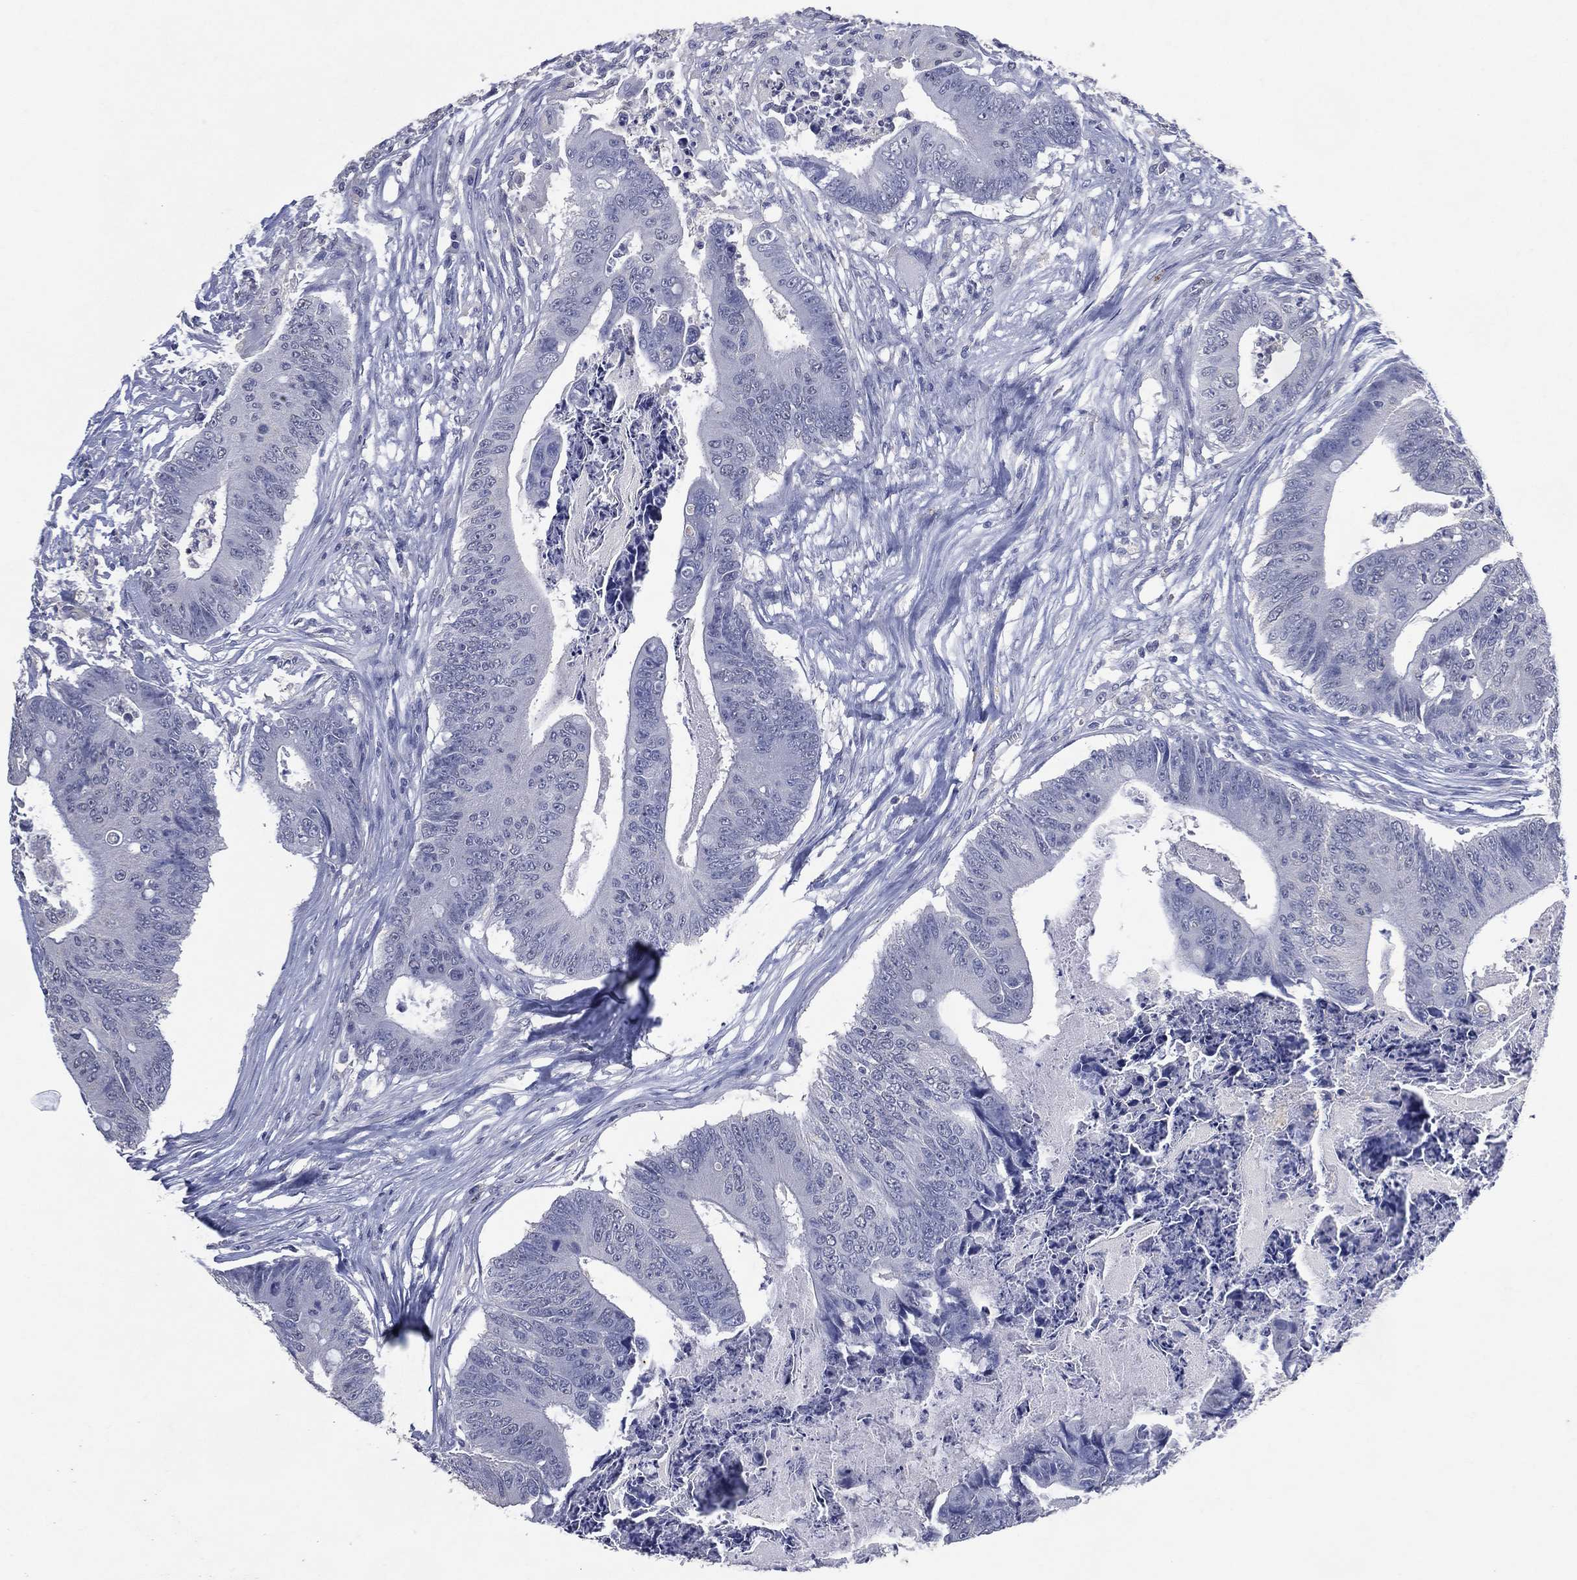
{"staining": {"intensity": "negative", "quantity": "none", "location": "none"}, "tissue": "colorectal cancer", "cell_type": "Tumor cells", "image_type": "cancer", "snomed": [{"axis": "morphology", "description": "Adenocarcinoma, NOS"}, {"axis": "topography", "description": "Colon"}], "caption": "An image of human colorectal cancer is negative for staining in tumor cells.", "gene": "FSCN2", "patient": {"sex": "male", "age": 84}}